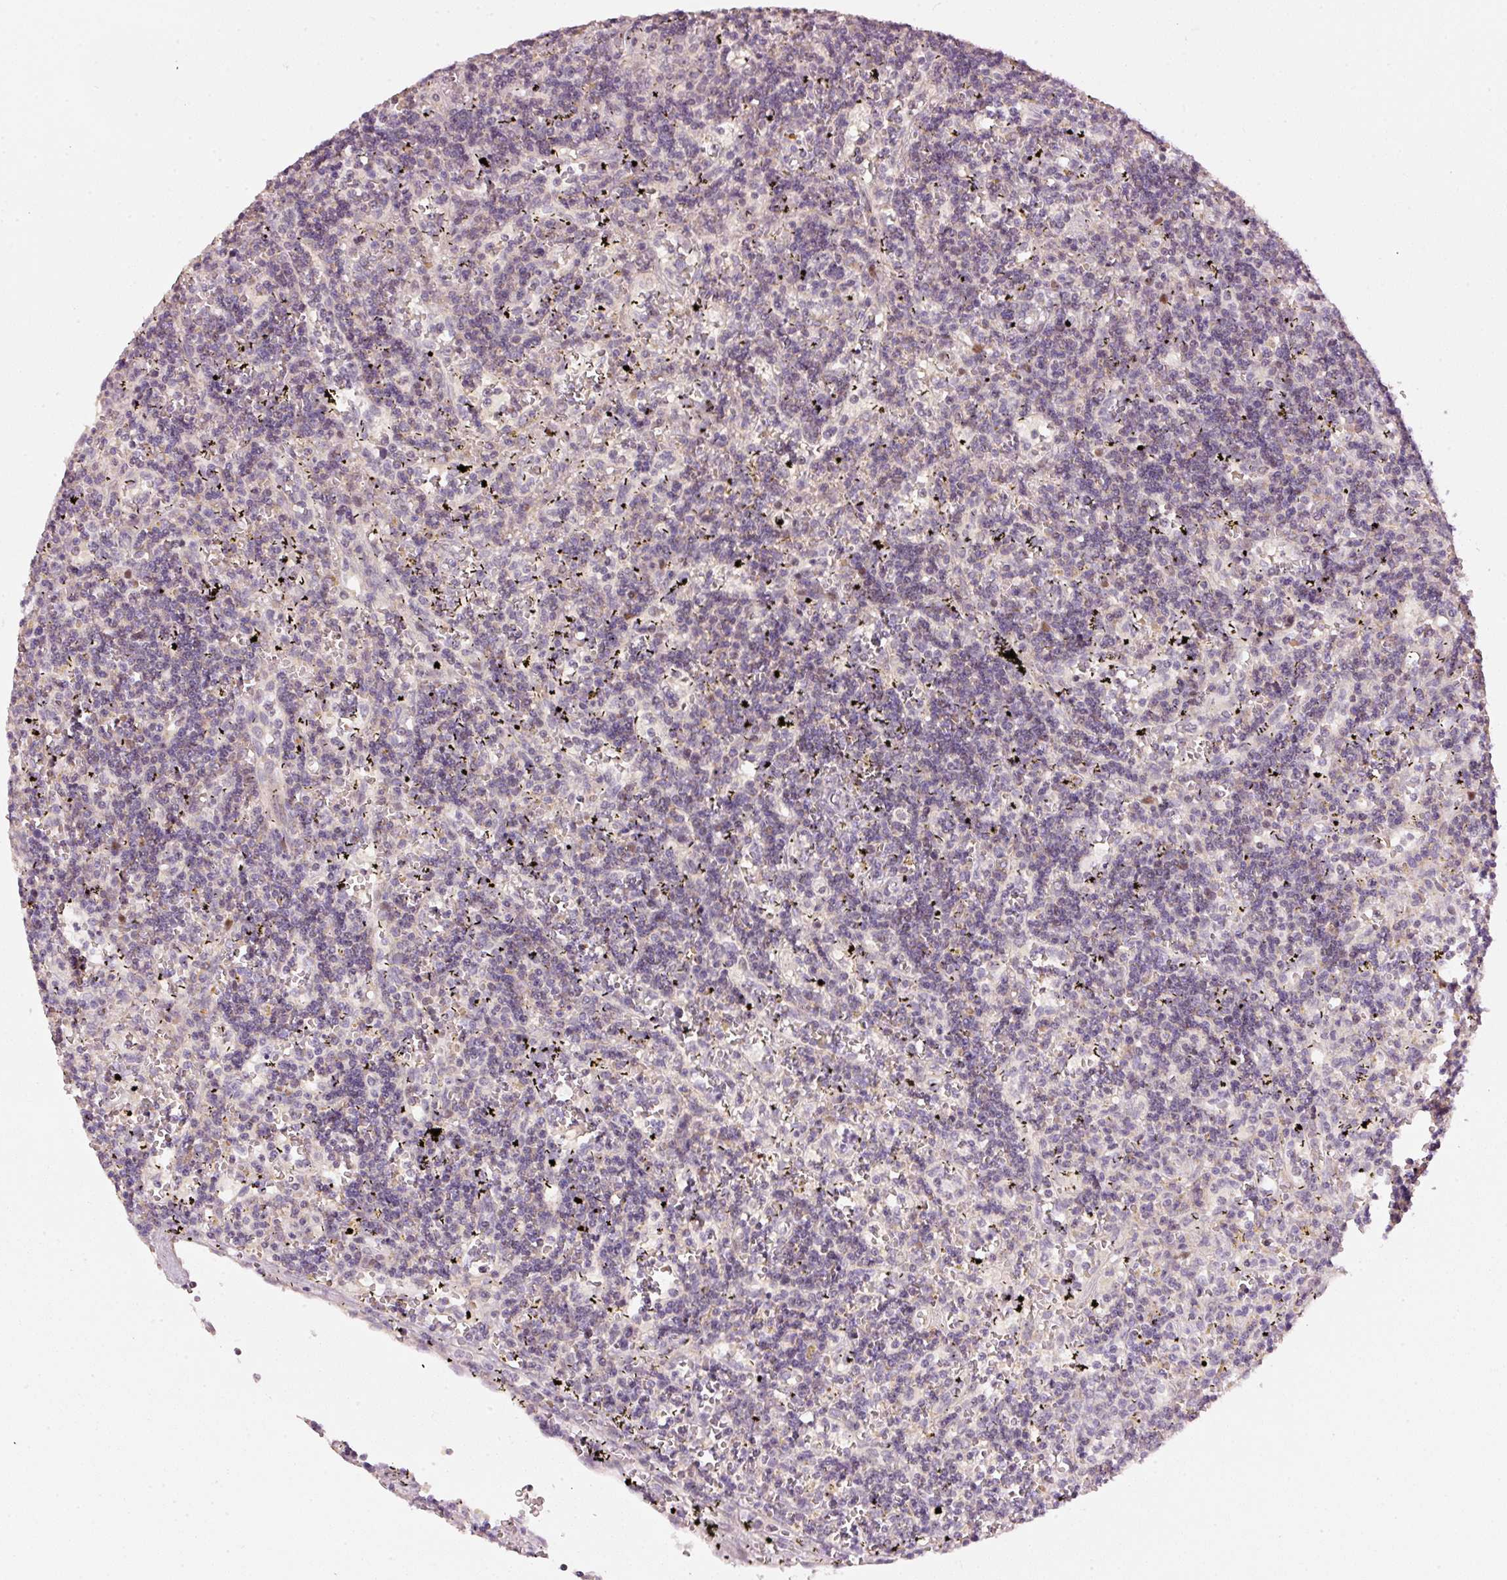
{"staining": {"intensity": "negative", "quantity": "none", "location": "none"}, "tissue": "lymphoma", "cell_type": "Tumor cells", "image_type": "cancer", "snomed": [{"axis": "morphology", "description": "Malignant lymphoma, non-Hodgkin's type, Low grade"}, {"axis": "topography", "description": "Spleen"}], "caption": "Histopathology image shows no protein positivity in tumor cells of malignant lymphoma, non-Hodgkin's type (low-grade) tissue.", "gene": "TOB2", "patient": {"sex": "male", "age": 60}}